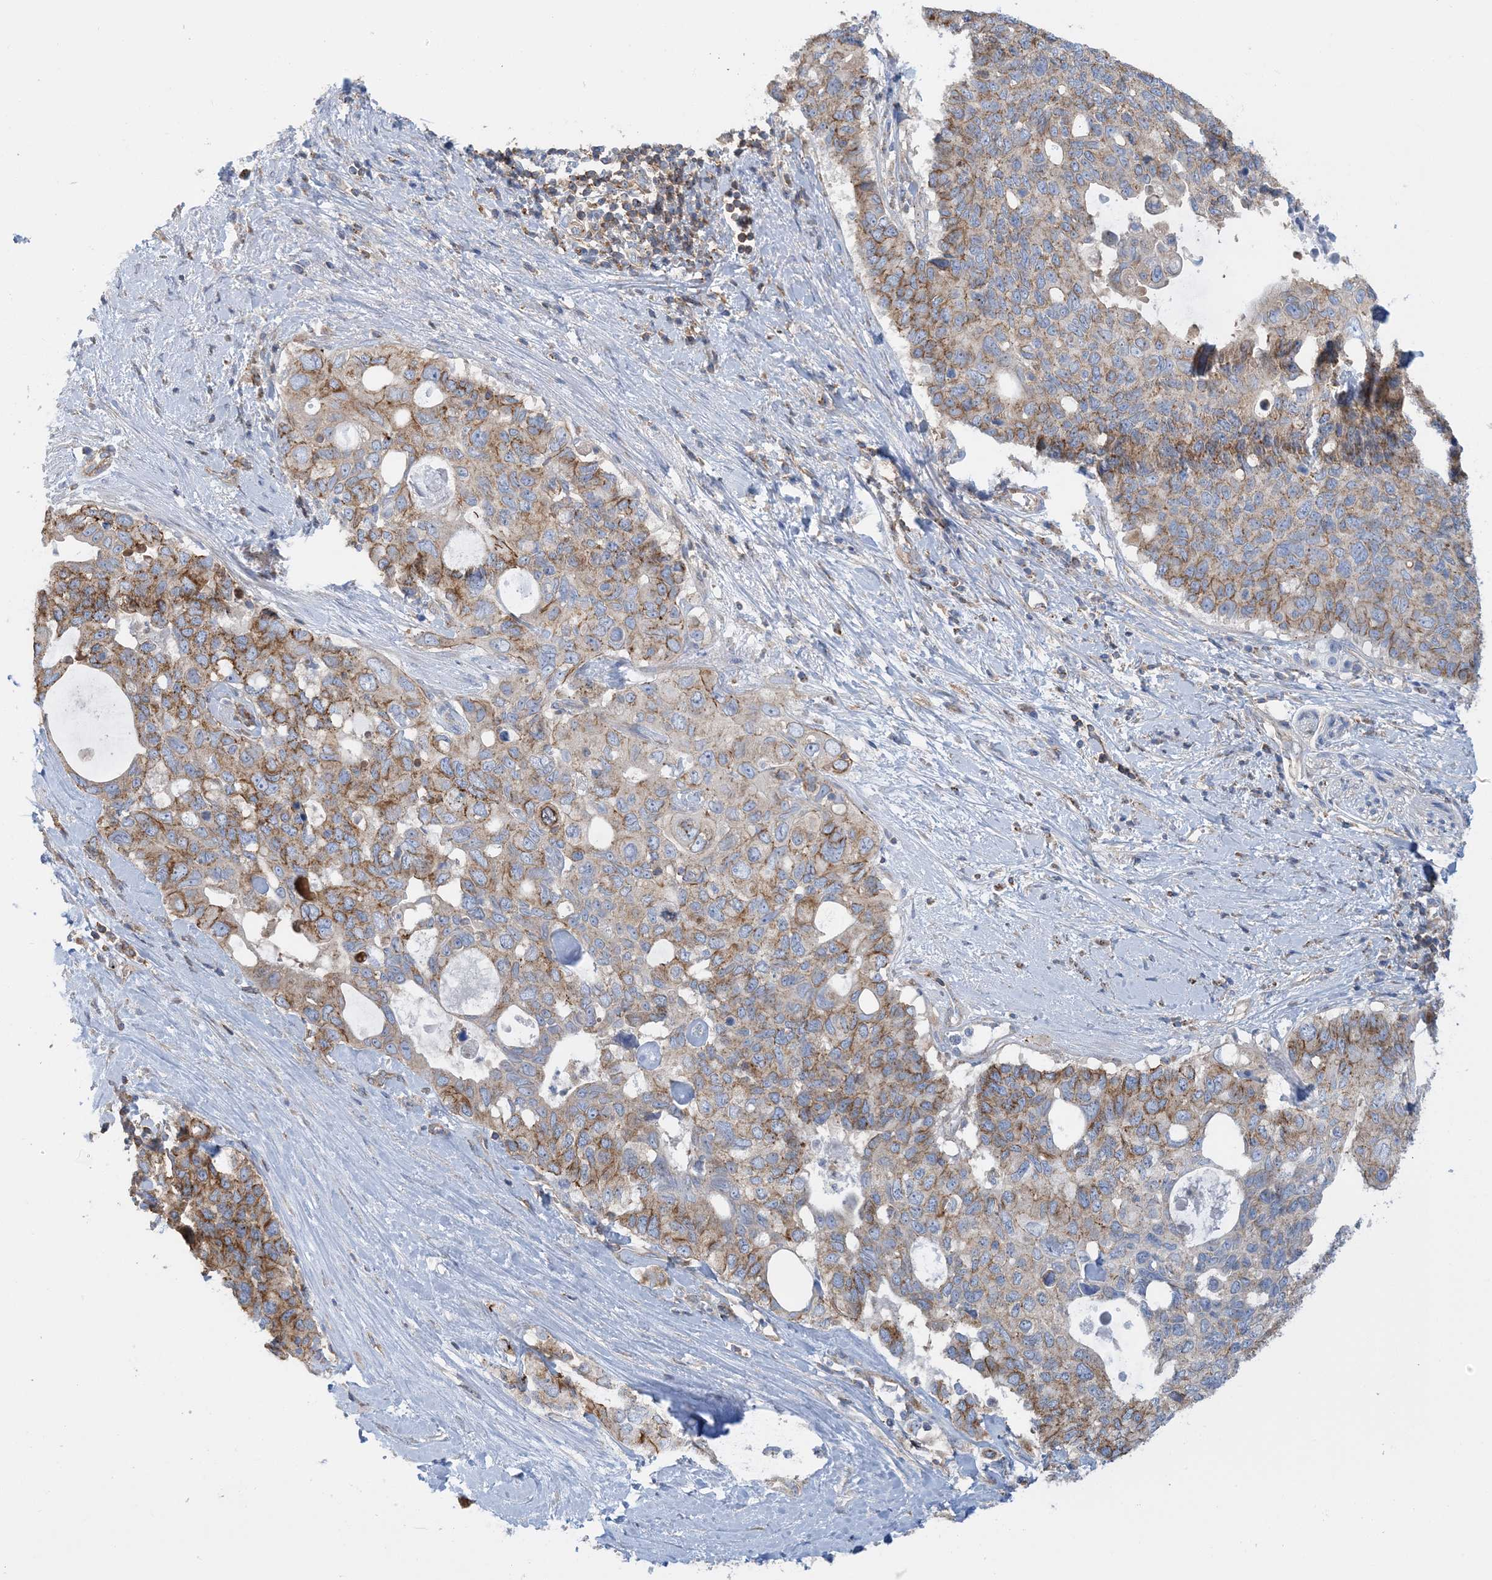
{"staining": {"intensity": "moderate", "quantity": ">75%", "location": "cytoplasmic/membranous"}, "tissue": "pancreatic cancer", "cell_type": "Tumor cells", "image_type": "cancer", "snomed": [{"axis": "morphology", "description": "Adenocarcinoma, NOS"}, {"axis": "topography", "description": "Pancreas"}], "caption": "A medium amount of moderate cytoplasmic/membranous staining is seen in about >75% of tumor cells in pancreatic adenocarcinoma tissue. Nuclei are stained in blue.", "gene": "CALHM5", "patient": {"sex": "female", "age": 56}}